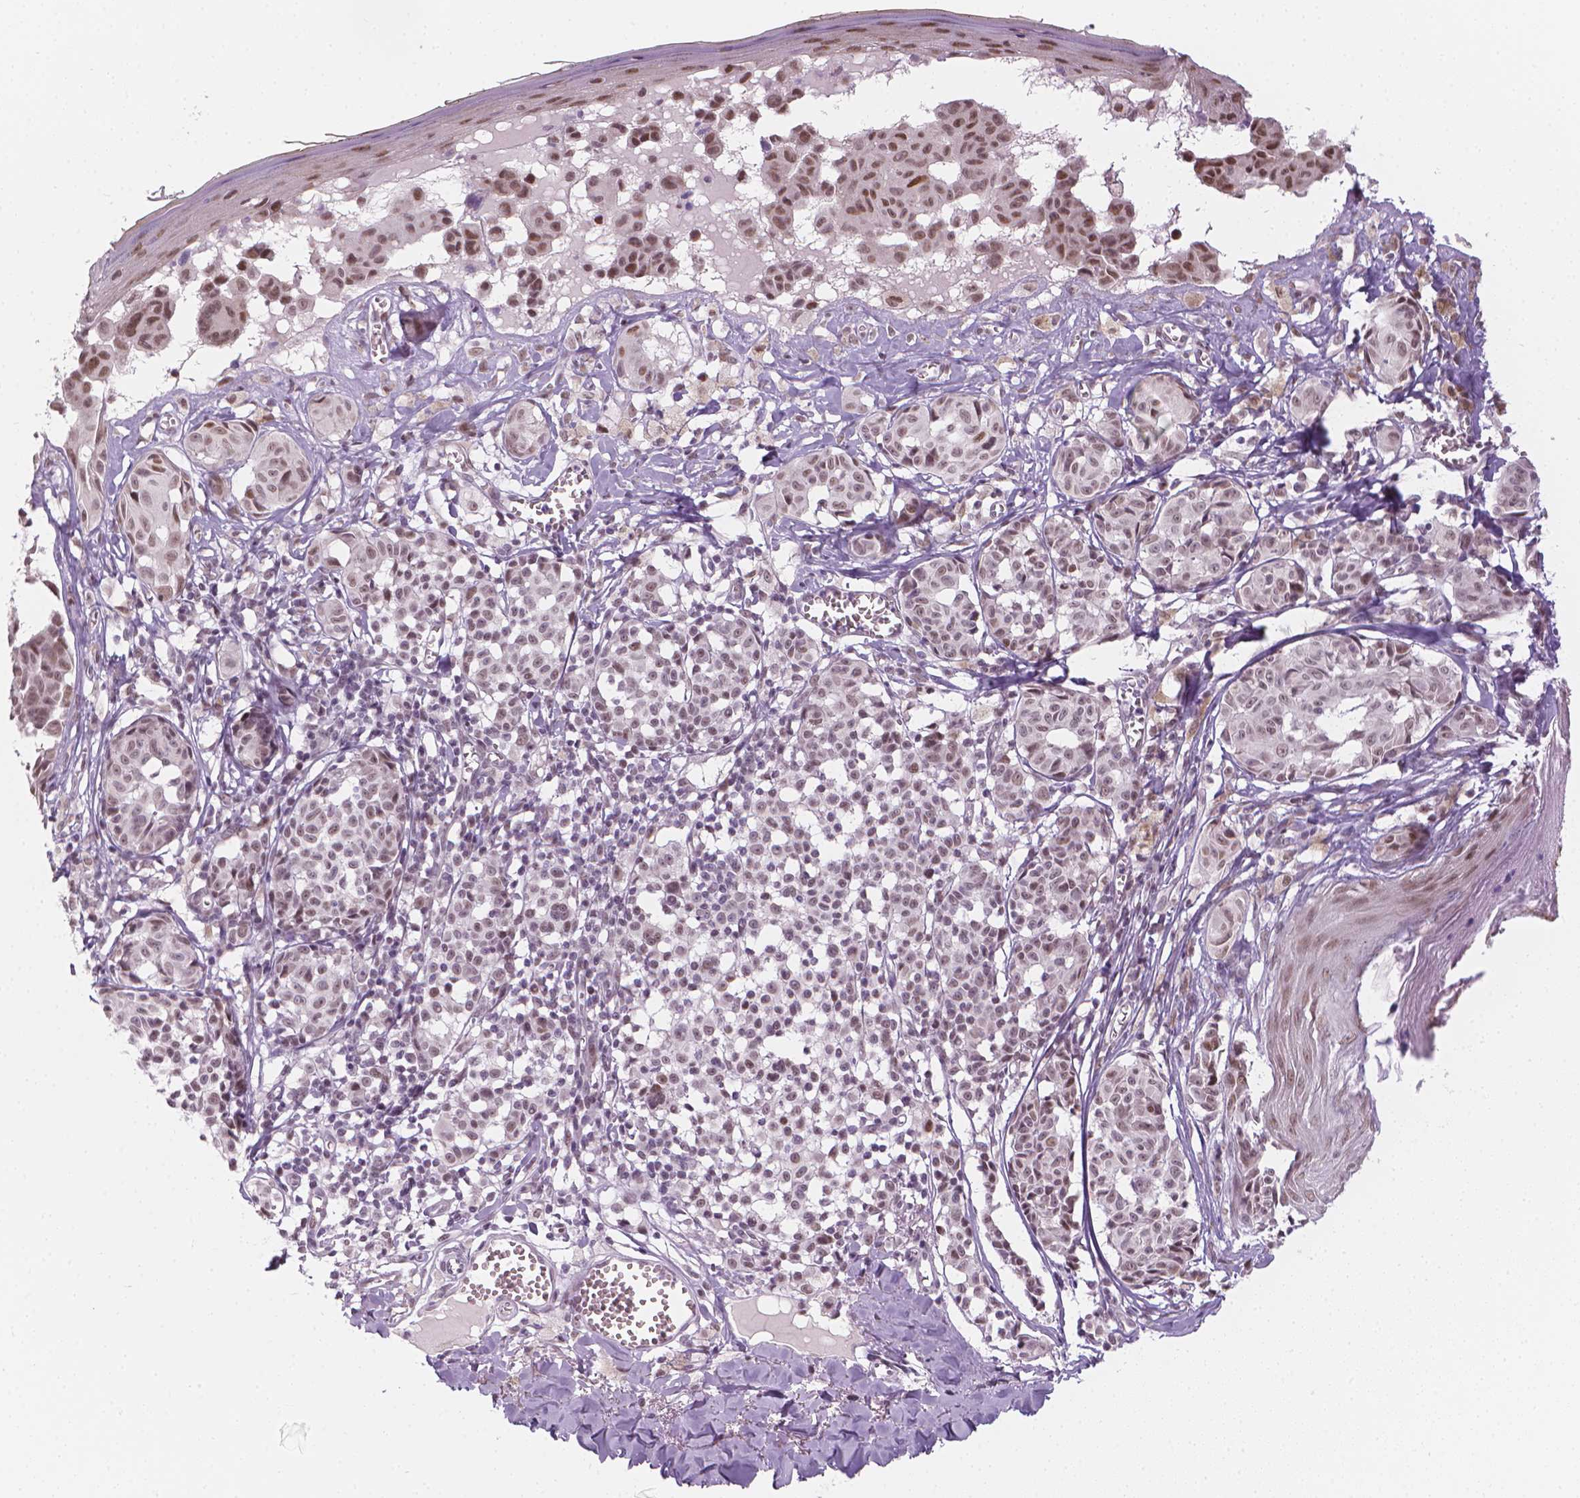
{"staining": {"intensity": "weak", "quantity": ">75%", "location": "nuclear"}, "tissue": "melanoma", "cell_type": "Tumor cells", "image_type": "cancer", "snomed": [{"axis": "morphology", "description": "Malignant melanoma, NOS"}, {"axis": "topography", "description": "Skin"}], "caption": "Immunohistochemical staining of human melanoma demonstrates low levels of weak nuclear staining in approximately >75% of tumor cells.", "gene": "CDKN1C", "patient": {"sex": "female", "age": 43}}